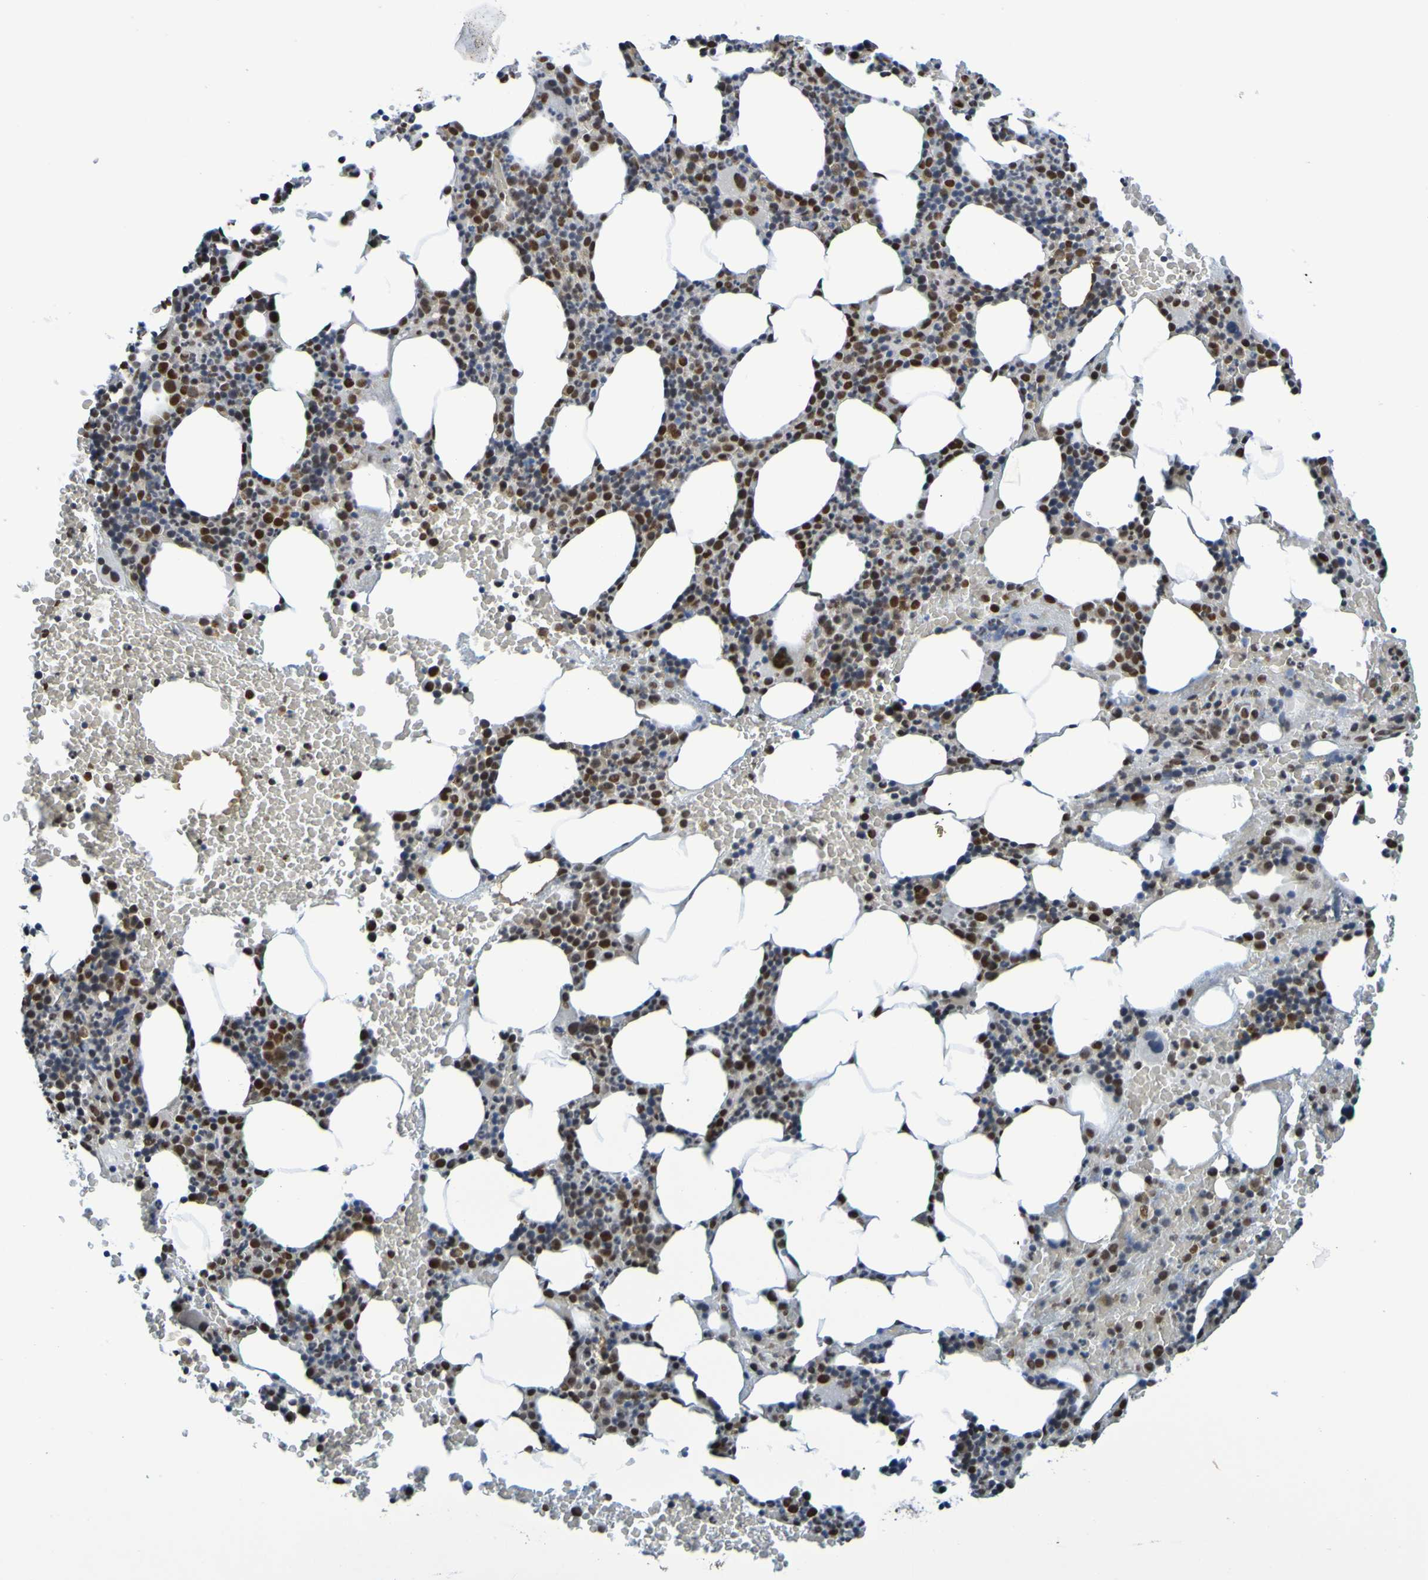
{"staining": {"intensity": "strong", "quantity": ">75%", "location": "nuclear"}, "tissue": "bone marrow", "cell_type": "Hematopoietic cells", "image_type": "normal", "snomed": [{"axis": "morphology", "description": "Normal tissue, NOS"}, {"axis": "morphology", "description": "Inflammation, NOS"}, {"axis": "topography", "description": "Bone marrow"}], "caption": "Unremarkable bone marrow was stained to show a protein in brown. There is high levels of strong nuclear positivity in about >75% of hematopoietic cells. Using DAB (3,3'-diaminobenzidine) (brown) and hematoxylin (blue) stains, captured at high magnification using brightfield microscopy.", "gene": "HDAC2", "patient": {"sex": "female", "age": 70}}